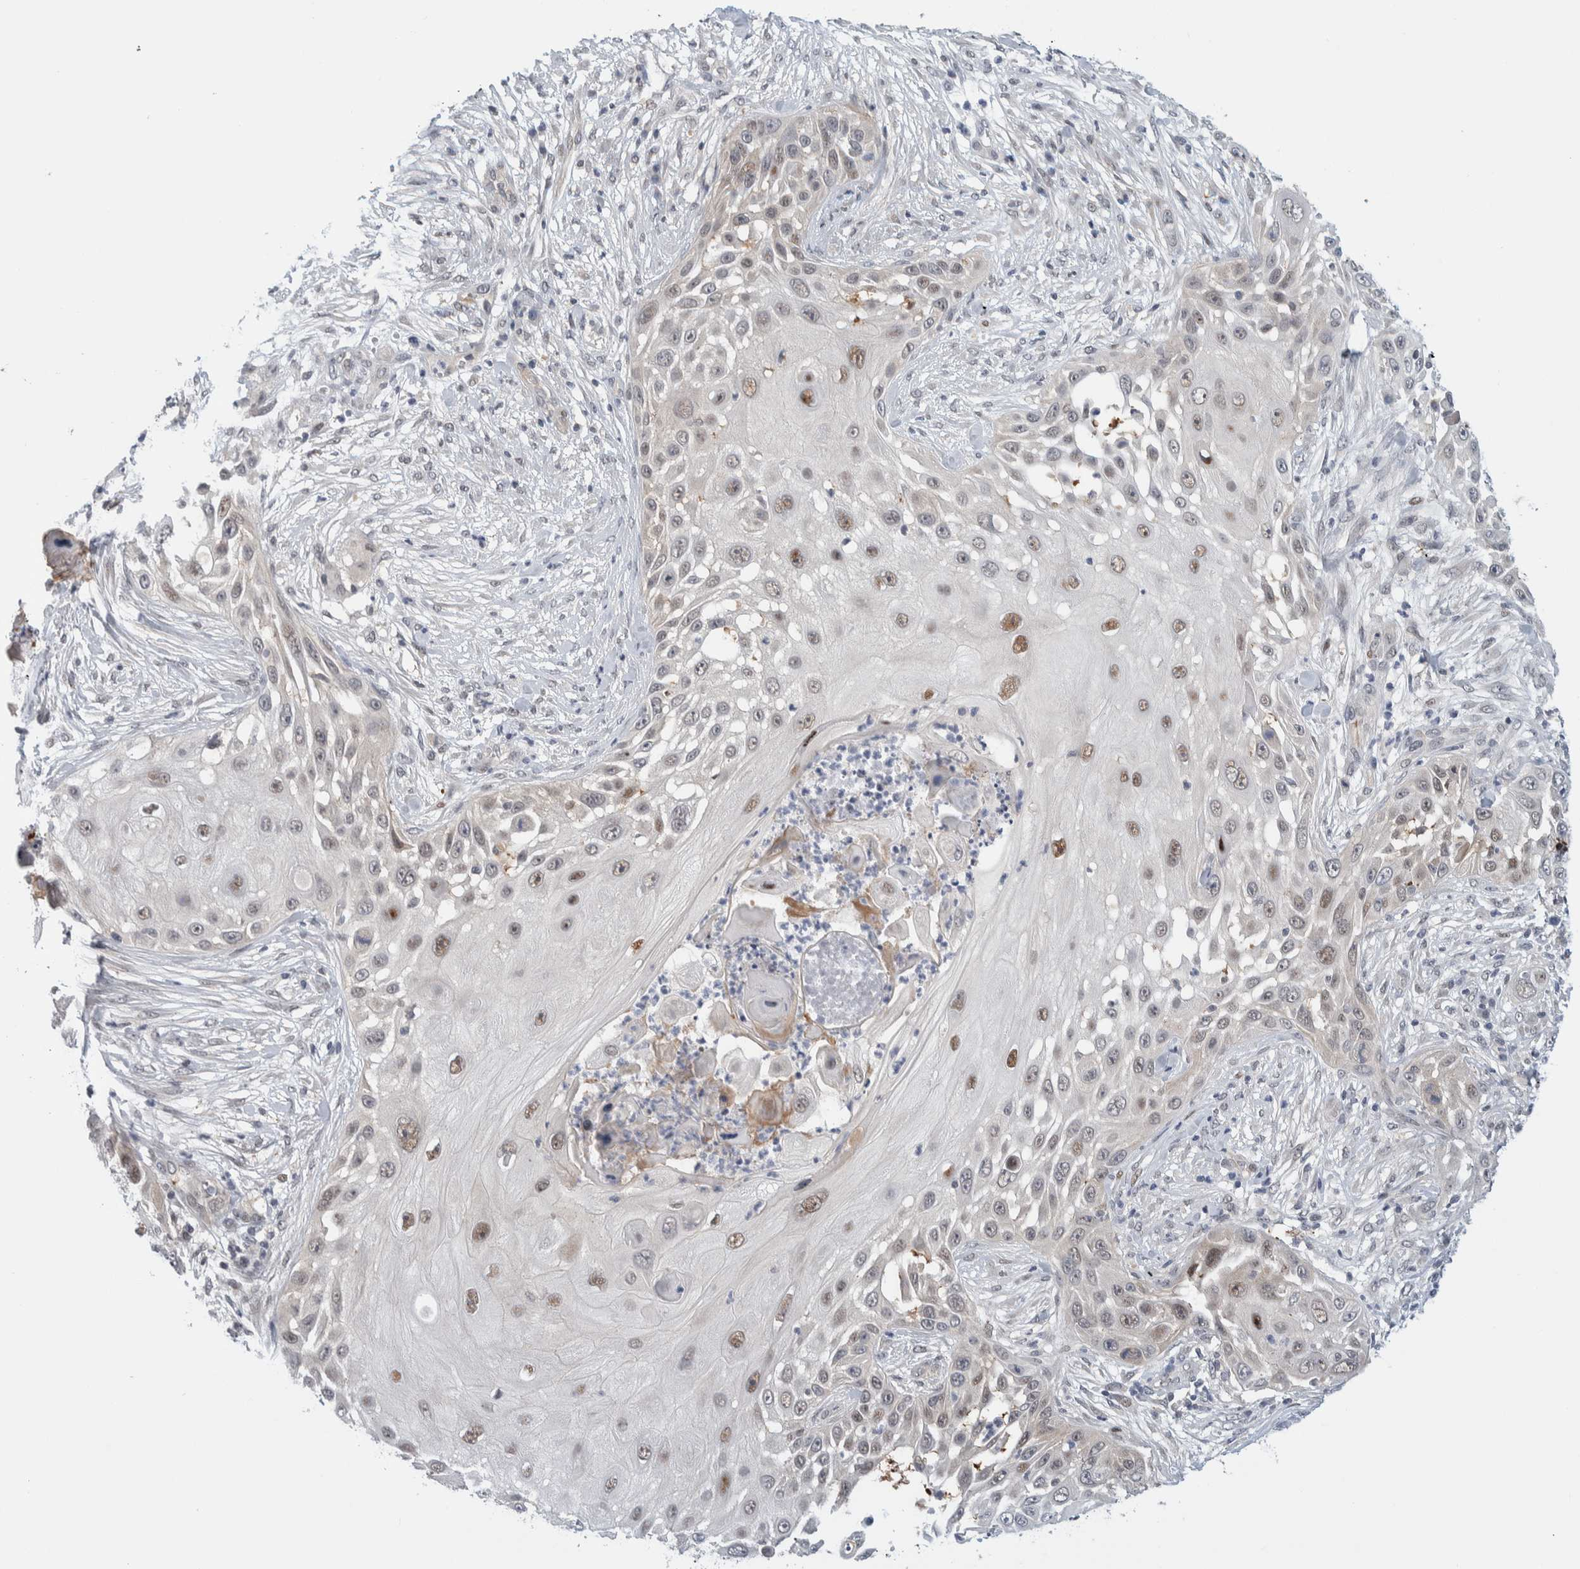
{"staining": {"intensity": "moderate", "quantity": "25%-75%", "location": "nuclear"}, "tissue": "skin cancer", "cell_type": "Tumor cells", "image_type": "cancer", "snomed": [{"axis": "morphology", "description": "Squamous cell carcinoma, NOS"}, {"axis": "topography", "description": "Skin"}], "caption": "About 25%-75% of tumor cells in skin squamous cell carcinoma exhibit moderate nuclear protein staining as visualized by brown immunohistochemical staining.", "gene": "NCR3LG1", "patient": {"sex": "female", "age": 44}}